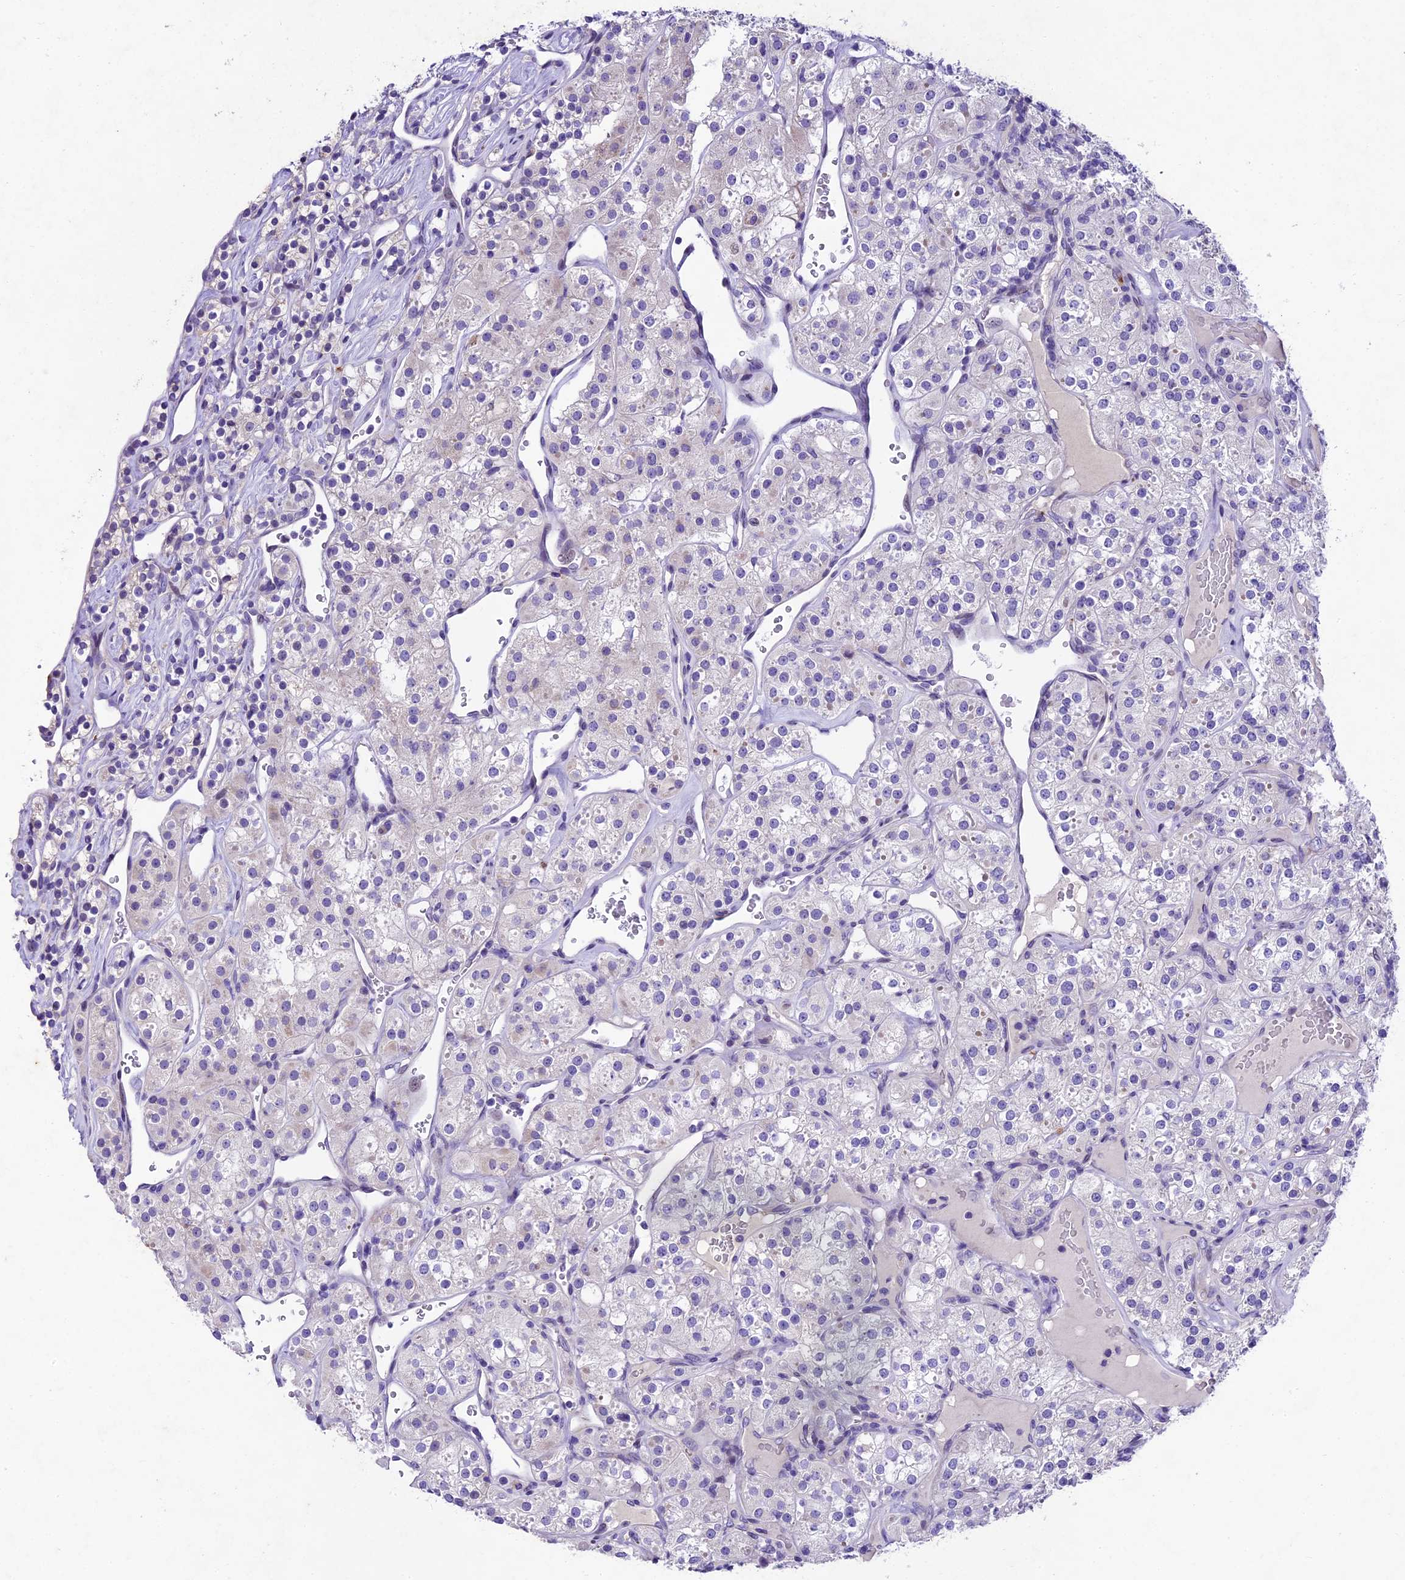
{"staining": {"intensity": "negative", "quantity": "none", "location": "none"}, "tissue": "renal cancer", "cell_type": "Tumor cells", "image_type": "cancer", "snomed": [{"axis": "morphology", "description": "Adenocarcinoma, NOS"}, {"axis": "topography", "description": "Kidney"}], "caption": "Immunohistochemistry histopathology image of adenocarcinoma (renal) stained for a protein (brown), which reveals no expression in tumor cells.", "gene": "IFT140", "patient": {"sex": "male", "age": 77}}